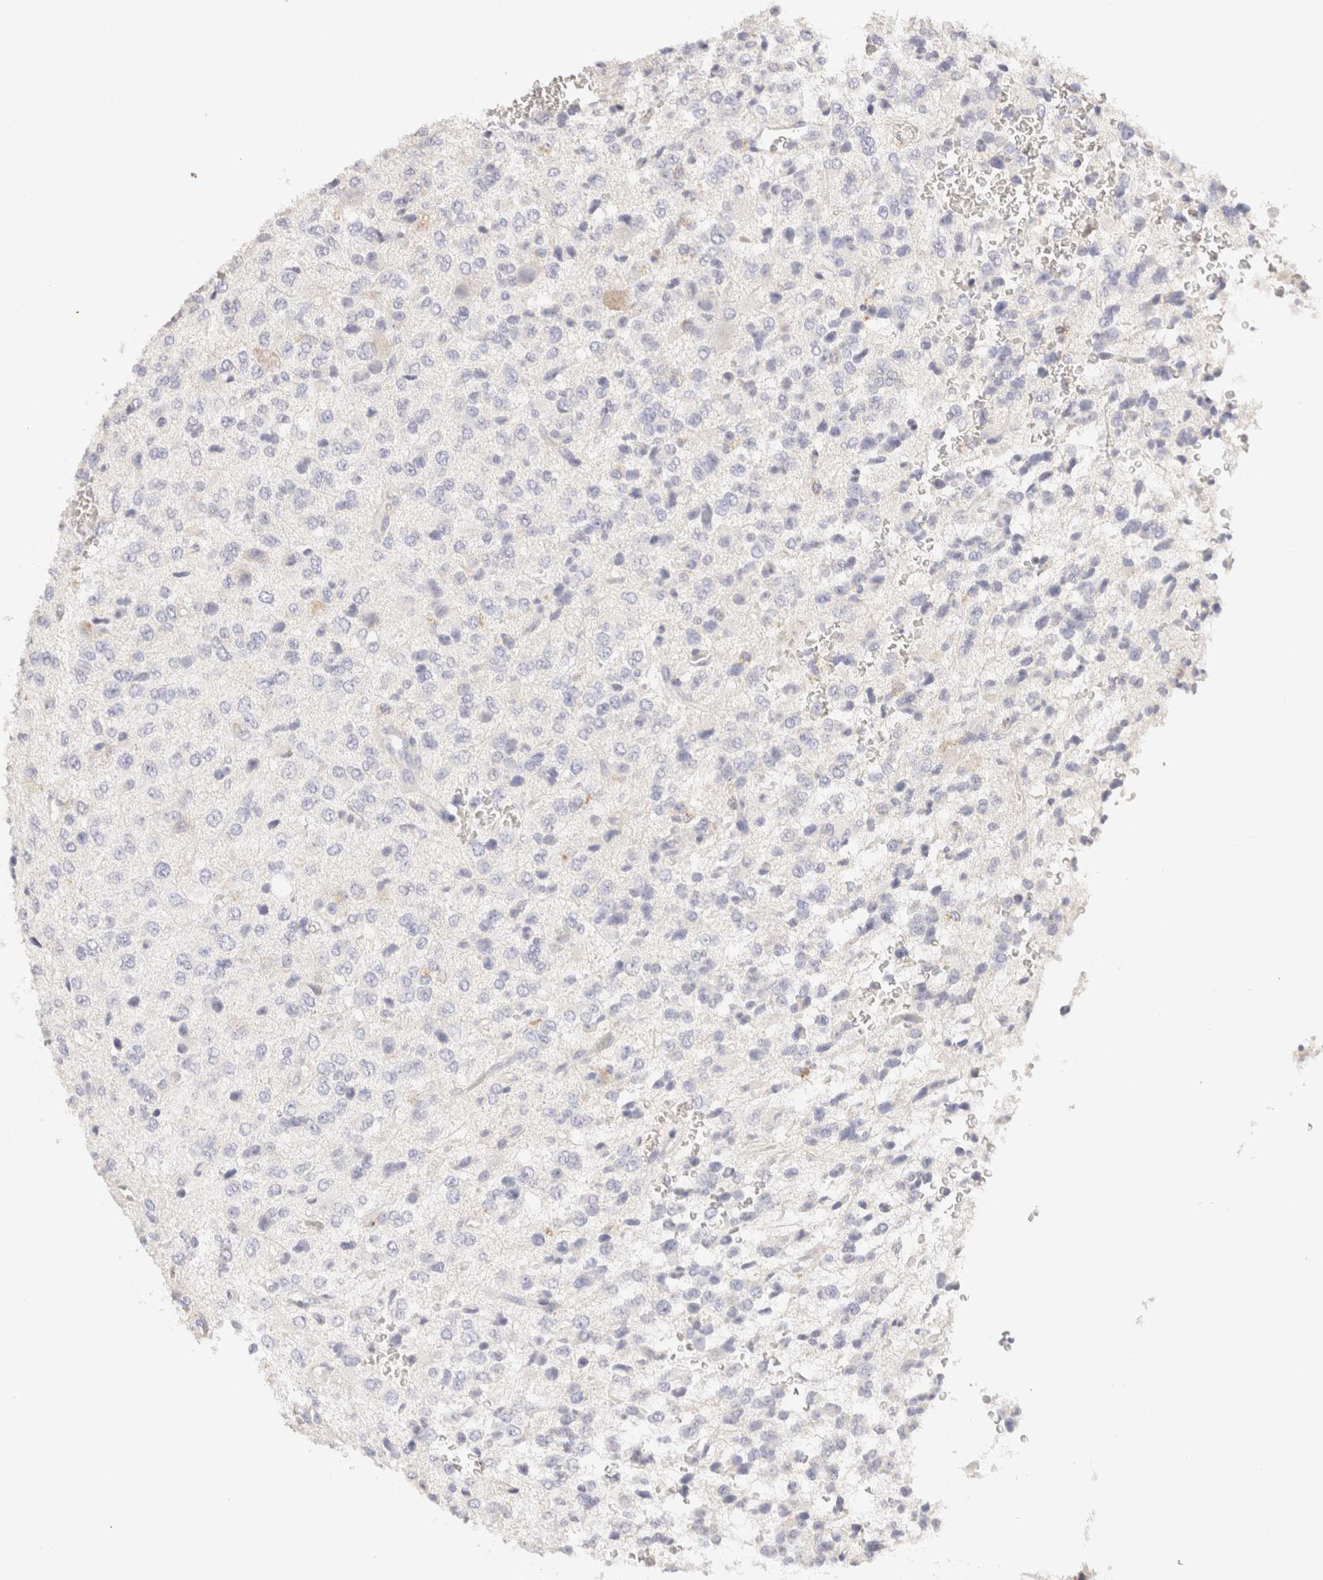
{"staining": {"intensity": "negative", "quantity": "none", "location": "none"}, "tissue": "glioma", "cell_type": "Tumor cells", "image_type": "cancer", "snomed": [{"axis": "morphology", "description": "Glioma, malignant, High grade"}, {"axis": "topography", "description": "pancreas cauda"}], "caption": "Protein analysis of glioma shows no significant positivity in tumor cells. (Immunohistochemistry (ihc), brightfield microscopy, high magnification).", "gene": "SCGB2A2", "patient": {"sex": "male", "age": 60}}